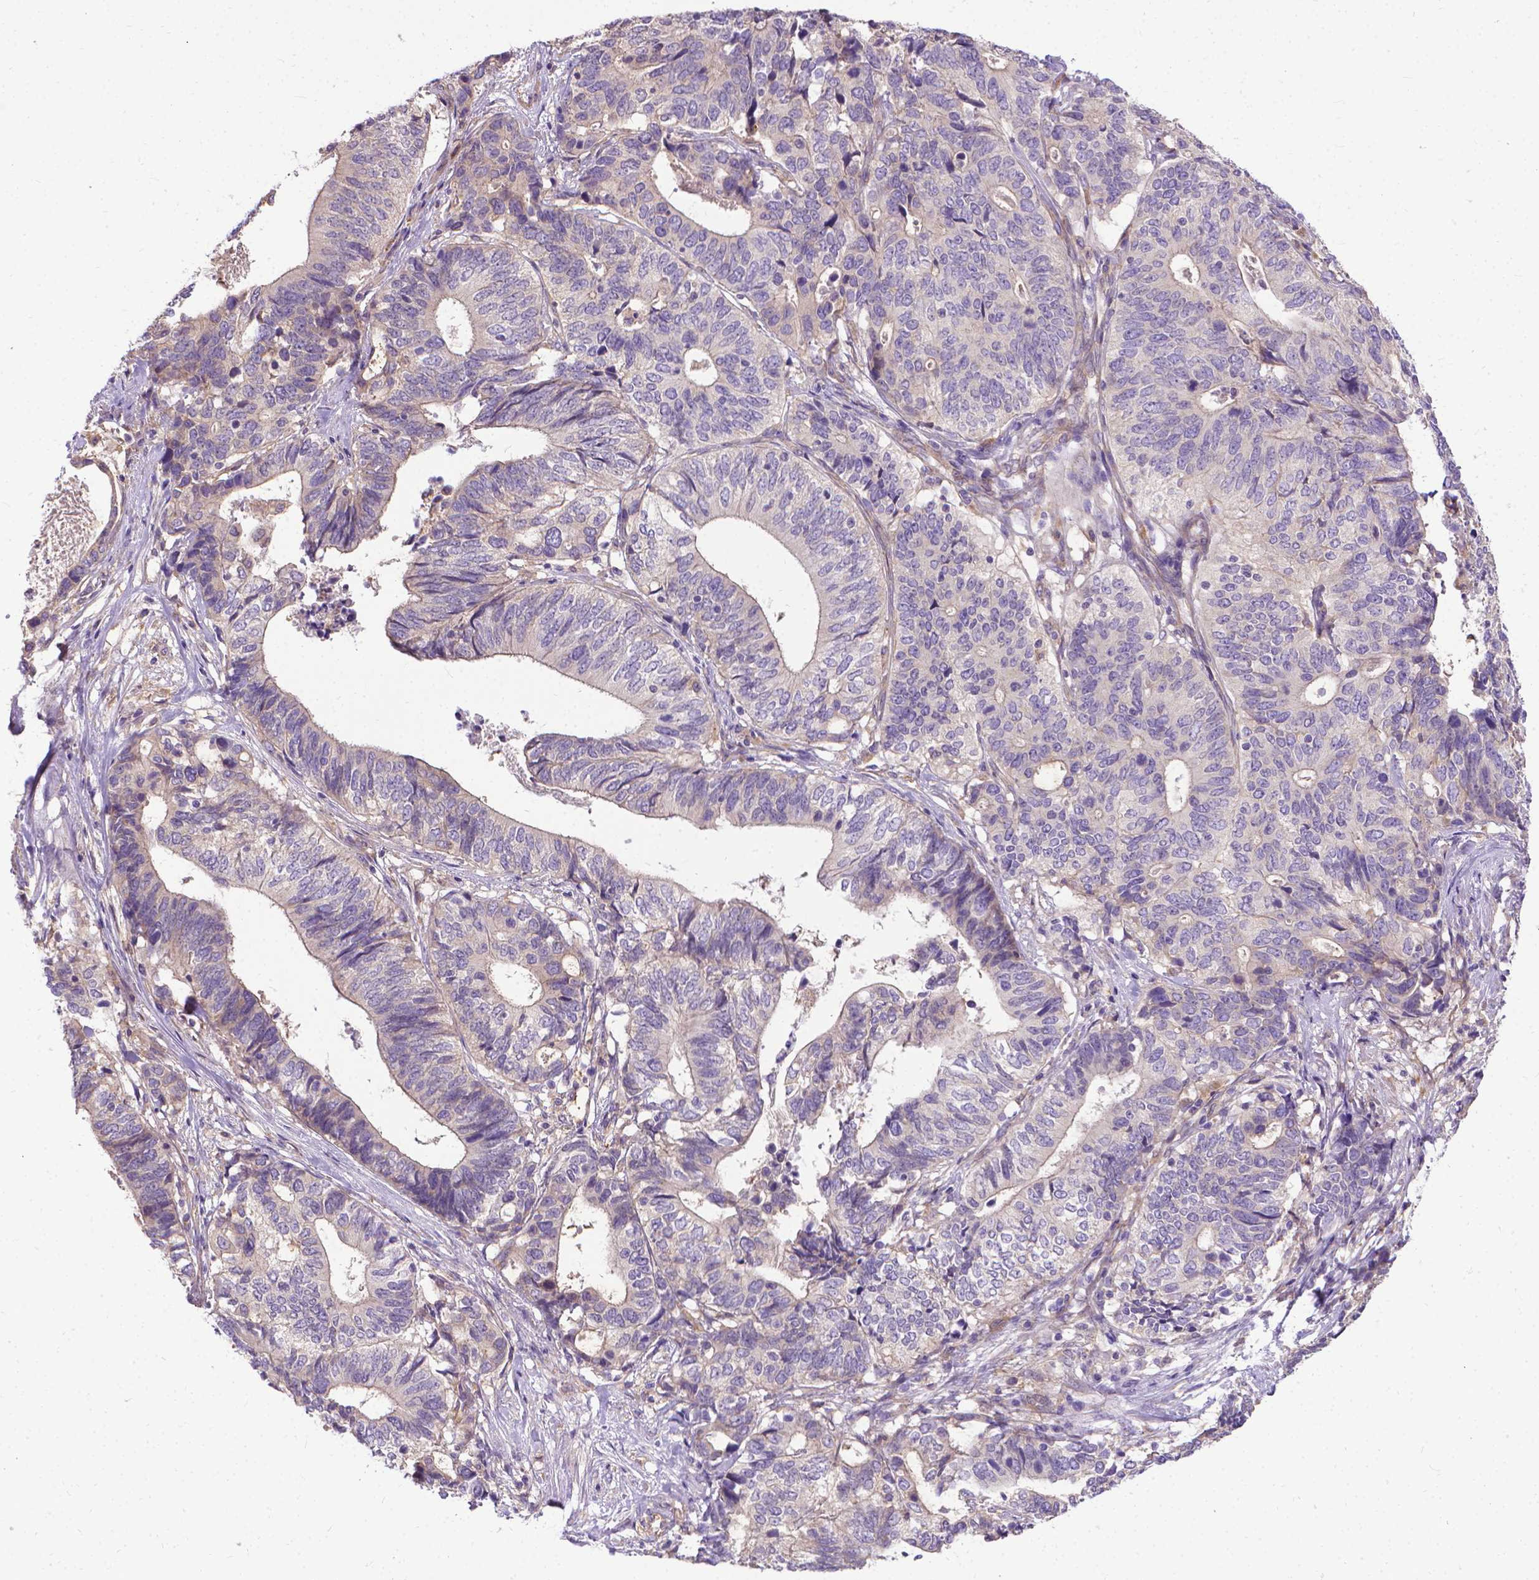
{"staining": {"intensity": "weak", "quantity": "<25%", "location": "cytoplasmic/membranous"}, "tissue": "stomach cancer", "cell_type": "Tumor cells", "image_type": "cancer", "snomed": [{"axis": "morphology", "description": "Adenocarcinoma, NOS"}, {"axis": "topography", "description": "Stomach, upper"}], "caption": "Histopathology image shows no significant protein positivity in tumor cells of stomach adenocarcinoma.", "gene": "CFAP299", "patient": {"sex": "female", "age": 67}}